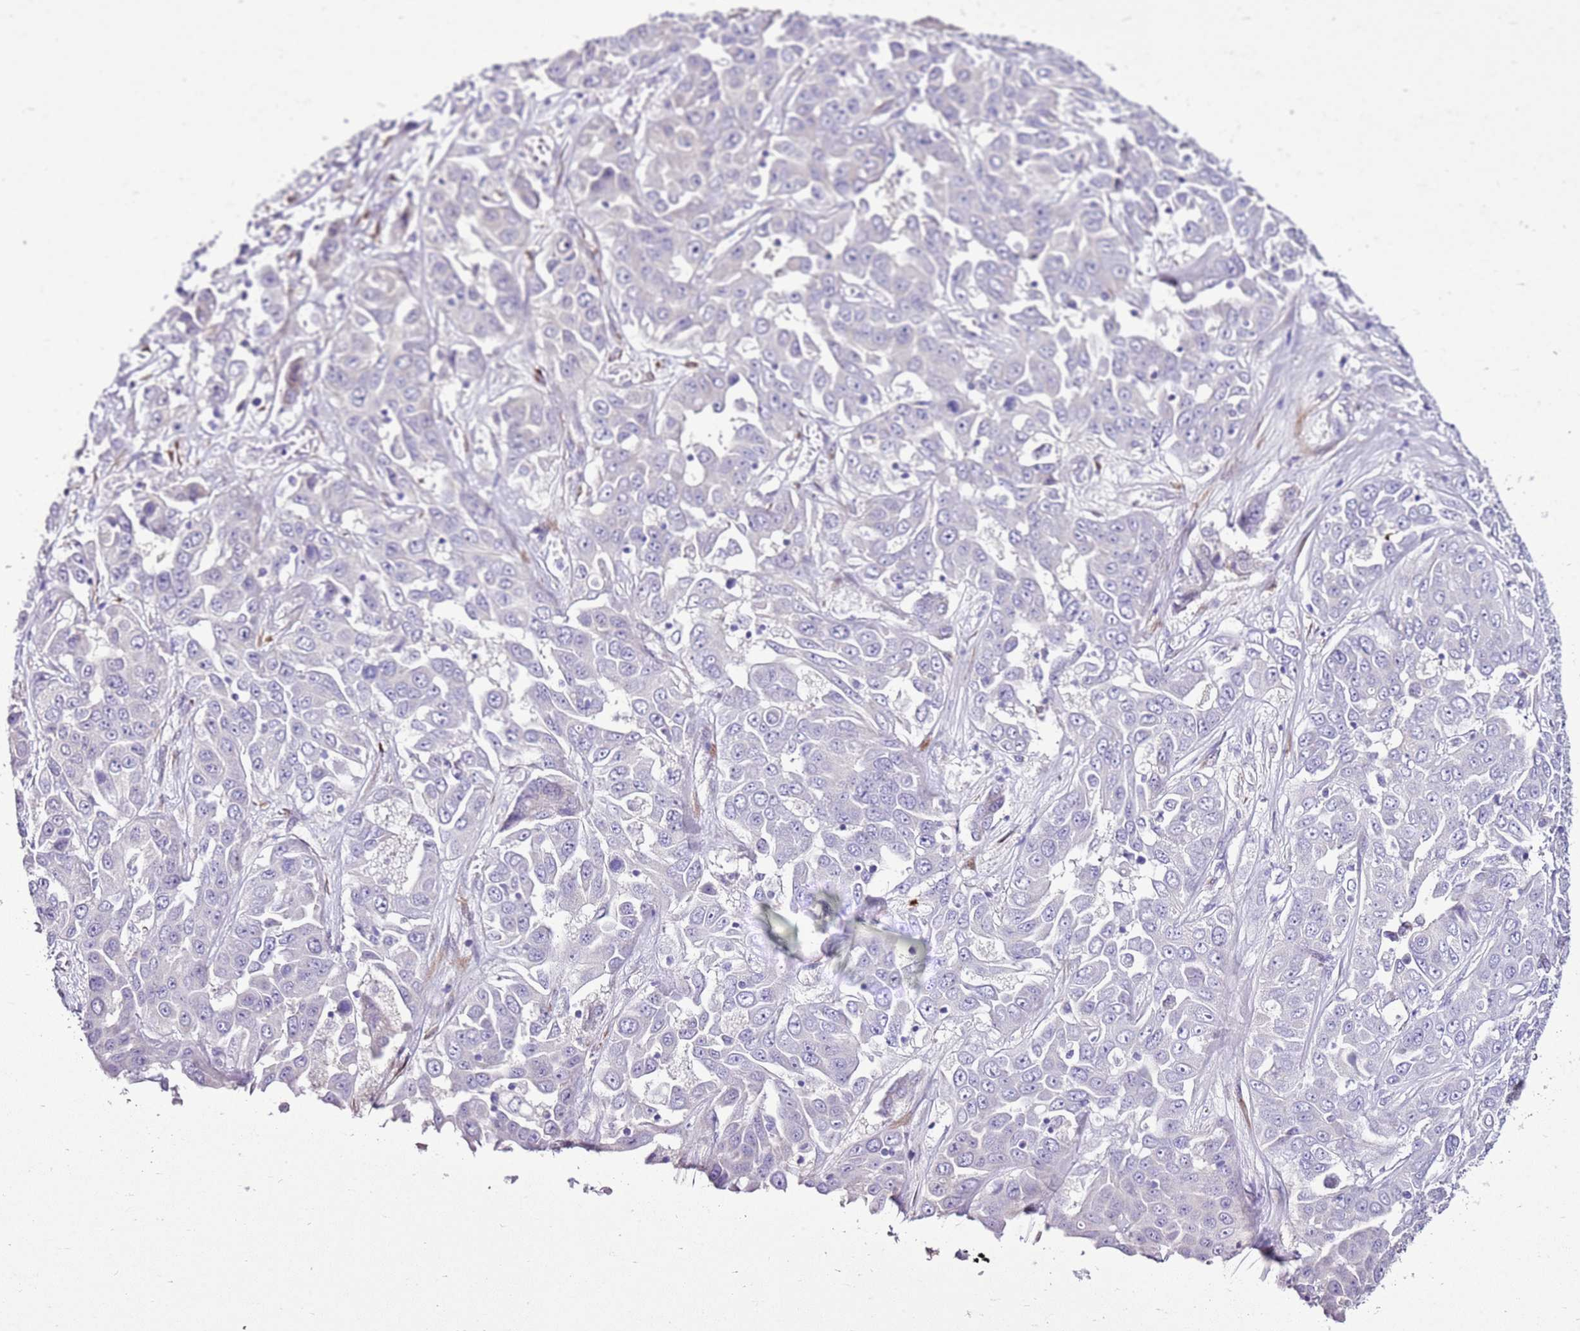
{"staining": {"intensity": "negative", "quantity": "none", "location": "none"}, "tissue": "liver cancer", "cell_type": "Tumor cells", "image_type": "cancer", "snomed": [{"axis": "morphology", "description": "Cholangiocarcinoma"}, {"axis": "topography", "description": "Liver"}], "caption": "DAB immunohistochemical staining of human liver cholangiocarcinoma exhibits no significant positivity in tumor cells.", "gene": "SLC38A5", "patient": {"sex": "female", "age": 52}}